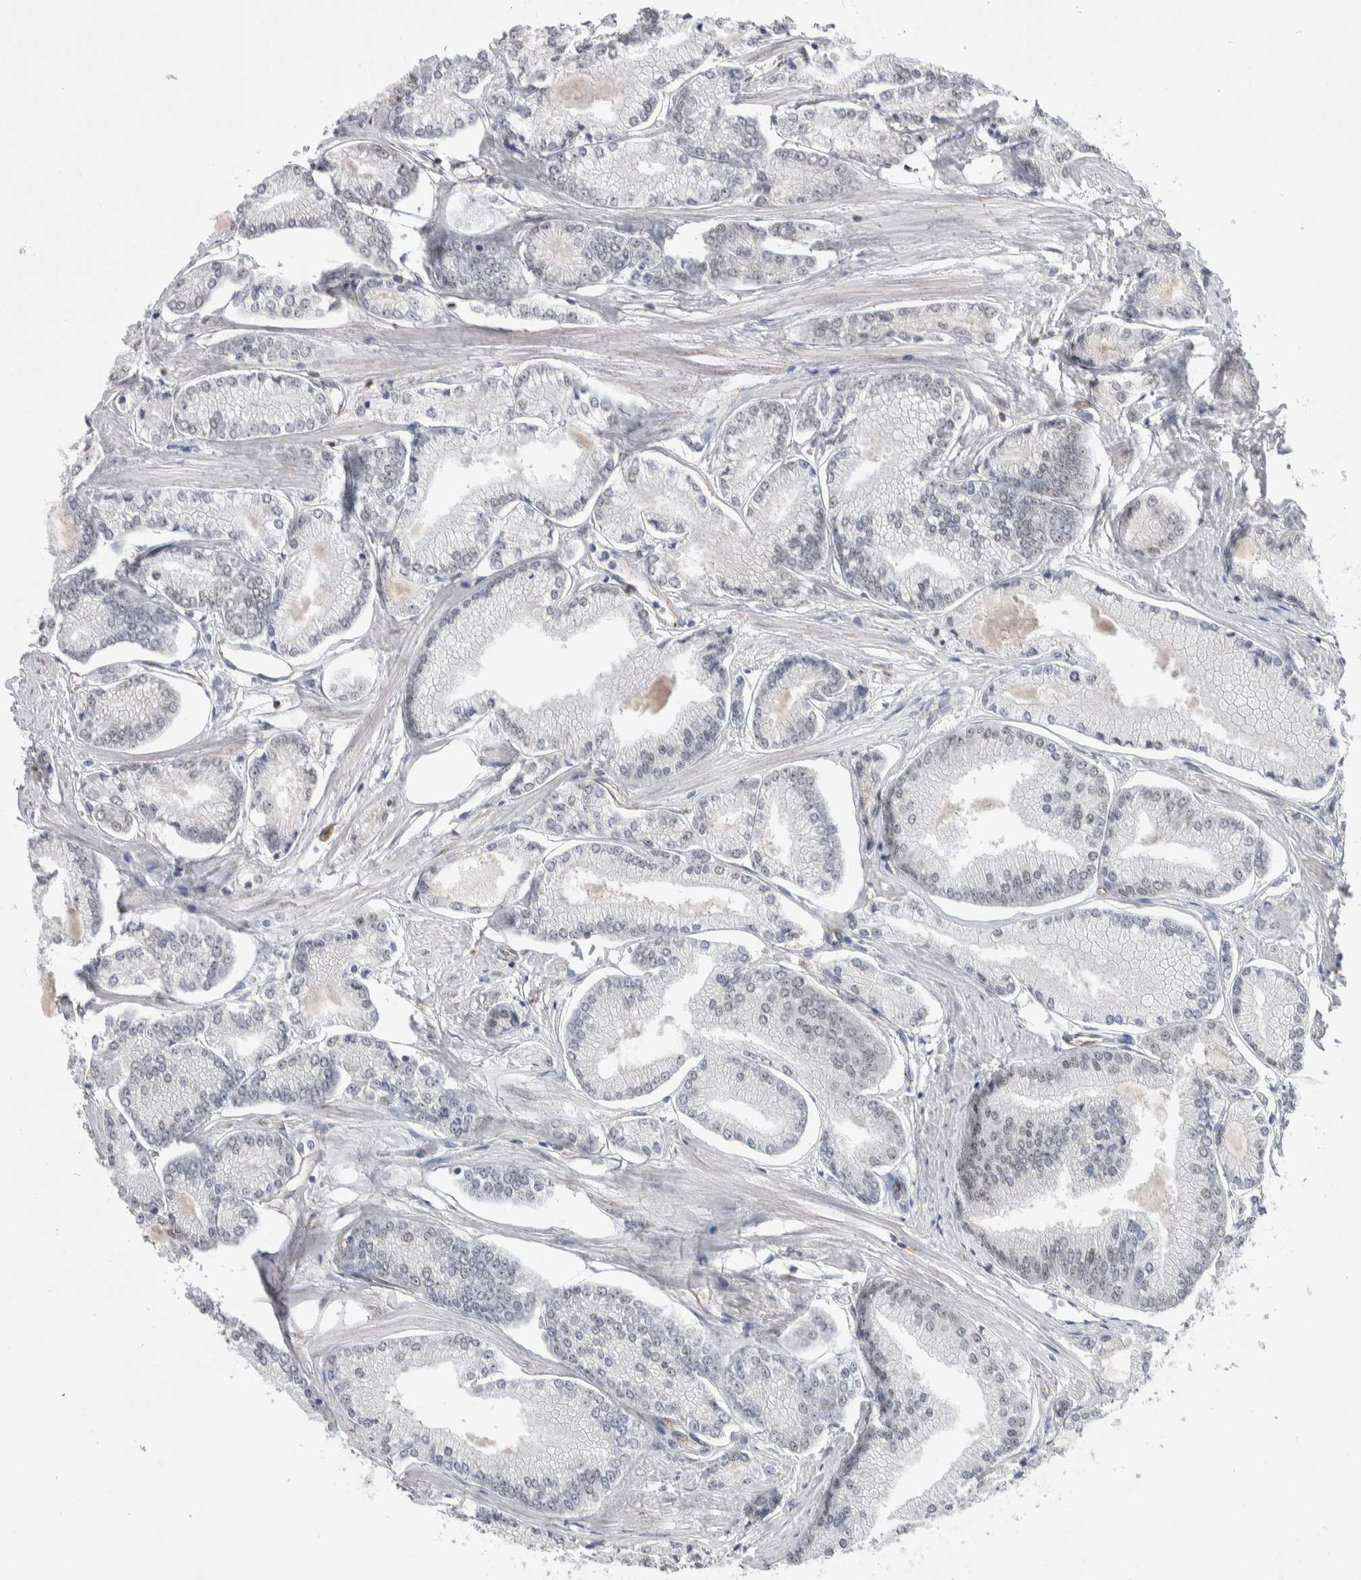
{"staining": {"intensity": "negative", "quantity": "none", "location": "none"}, "tissue": "prostate cancer", "cell_type": "Tumor cells", "image_type": "cancer", "snomed": [{"axis": "morphology", "description": "Adenocarcinoma, Low grade"}, {"axis": "topography", "description": "Prostate"}], "caption": "This is a histopathology image of IHC staining of low-grade adenocarcinoma (prostate), which shows no expression in tumor cells.", "gene": "ZBTB49", "patient": {"sex": "male", "age": 52}}